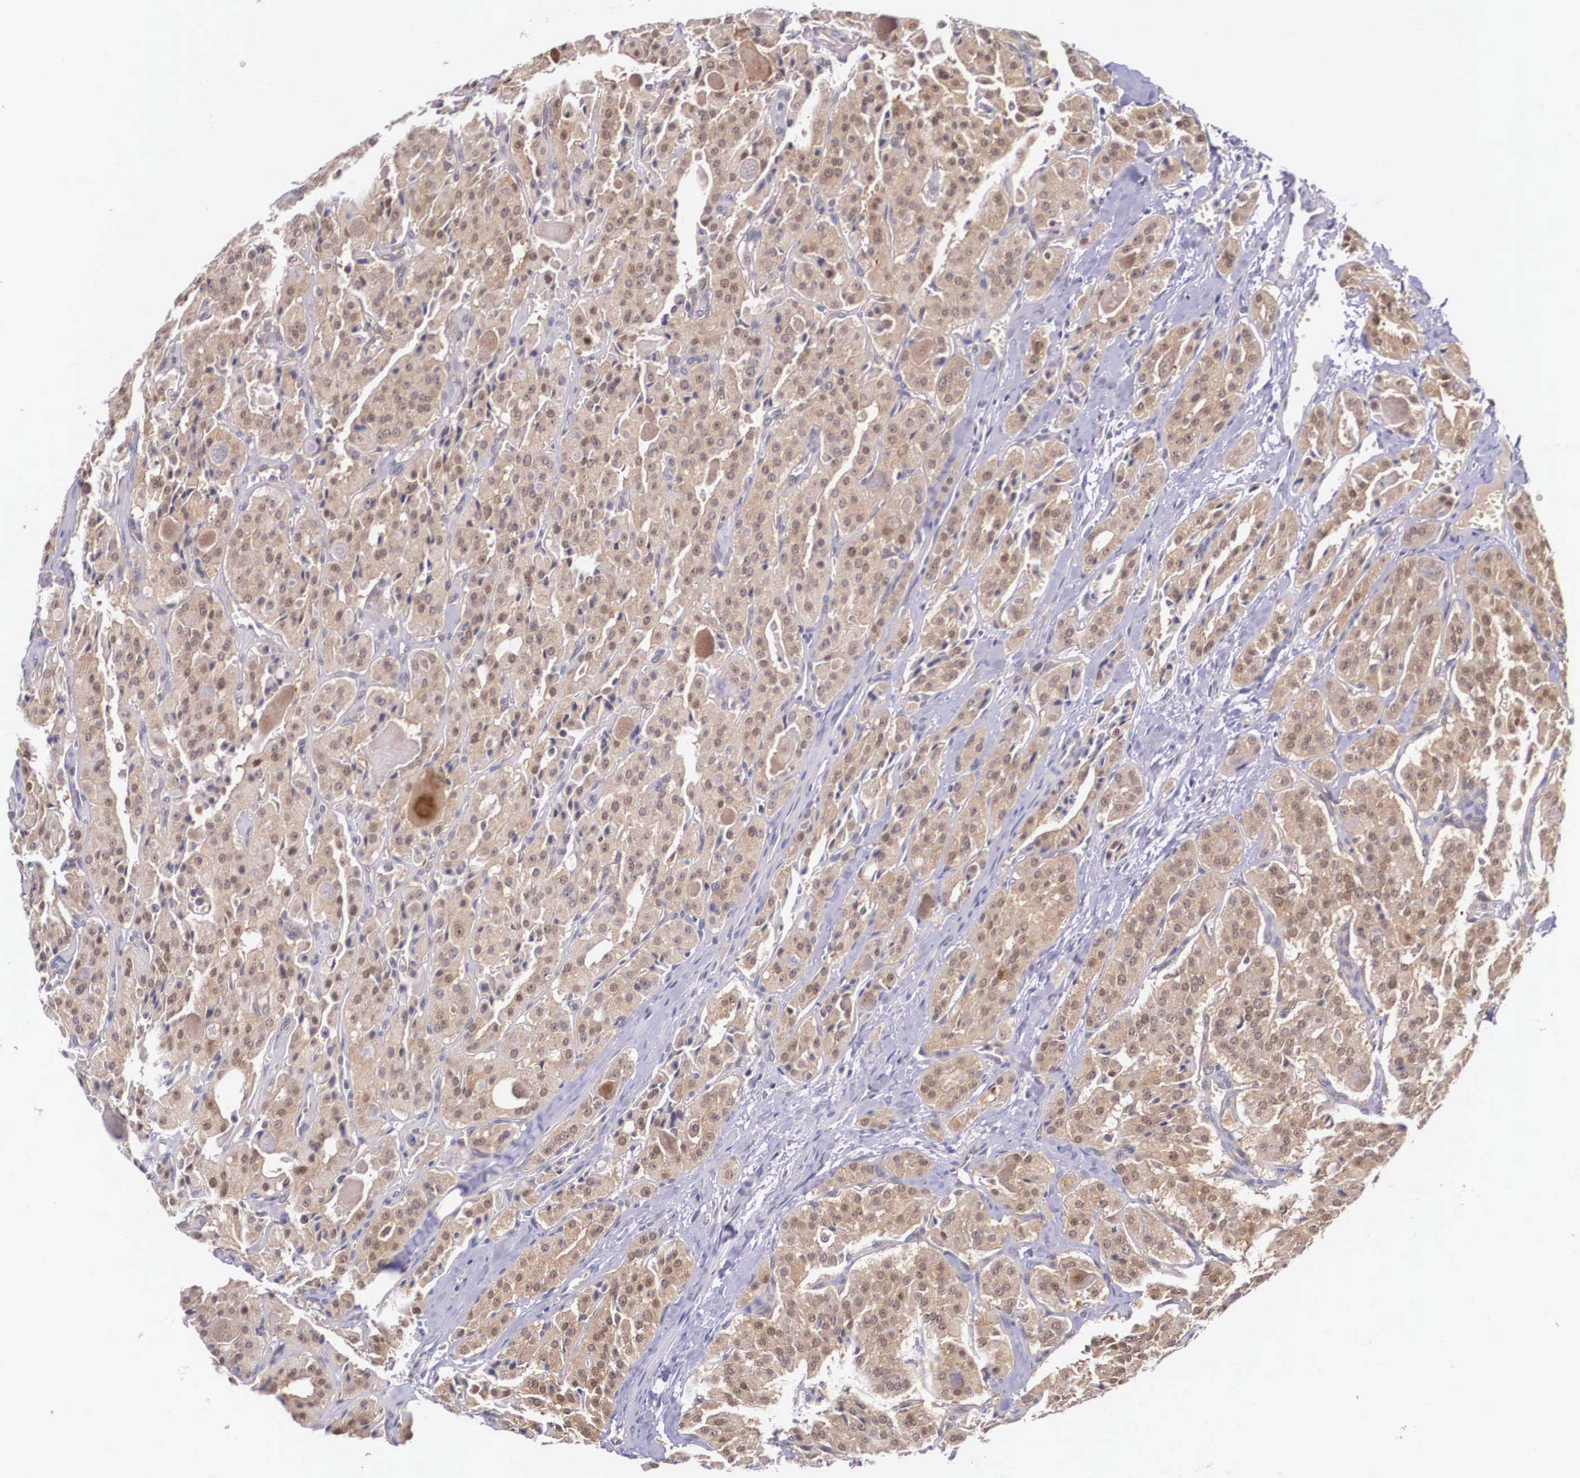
{"staining": {"intensity": "moderate", "quantity": ">75%", "location": "cytoplasmic/membranous"}, "tissue": "thyroid cancer", "cell_type": "Tumor cells", "image_type": "cancer", "snomed": [{"axis": "morphology", "description": "Carcinoma, NOS"}, {"axis": "topography", "description": "Thyroid gland"}], "caption": "Brown immunohistochemical staining in human thyroid cancer reveals moderate cytoplasmic/membranous staining in about >75% of tumor cells.", "gene": "IGBP1", "patient": {"sex": "male", "age": 76}}